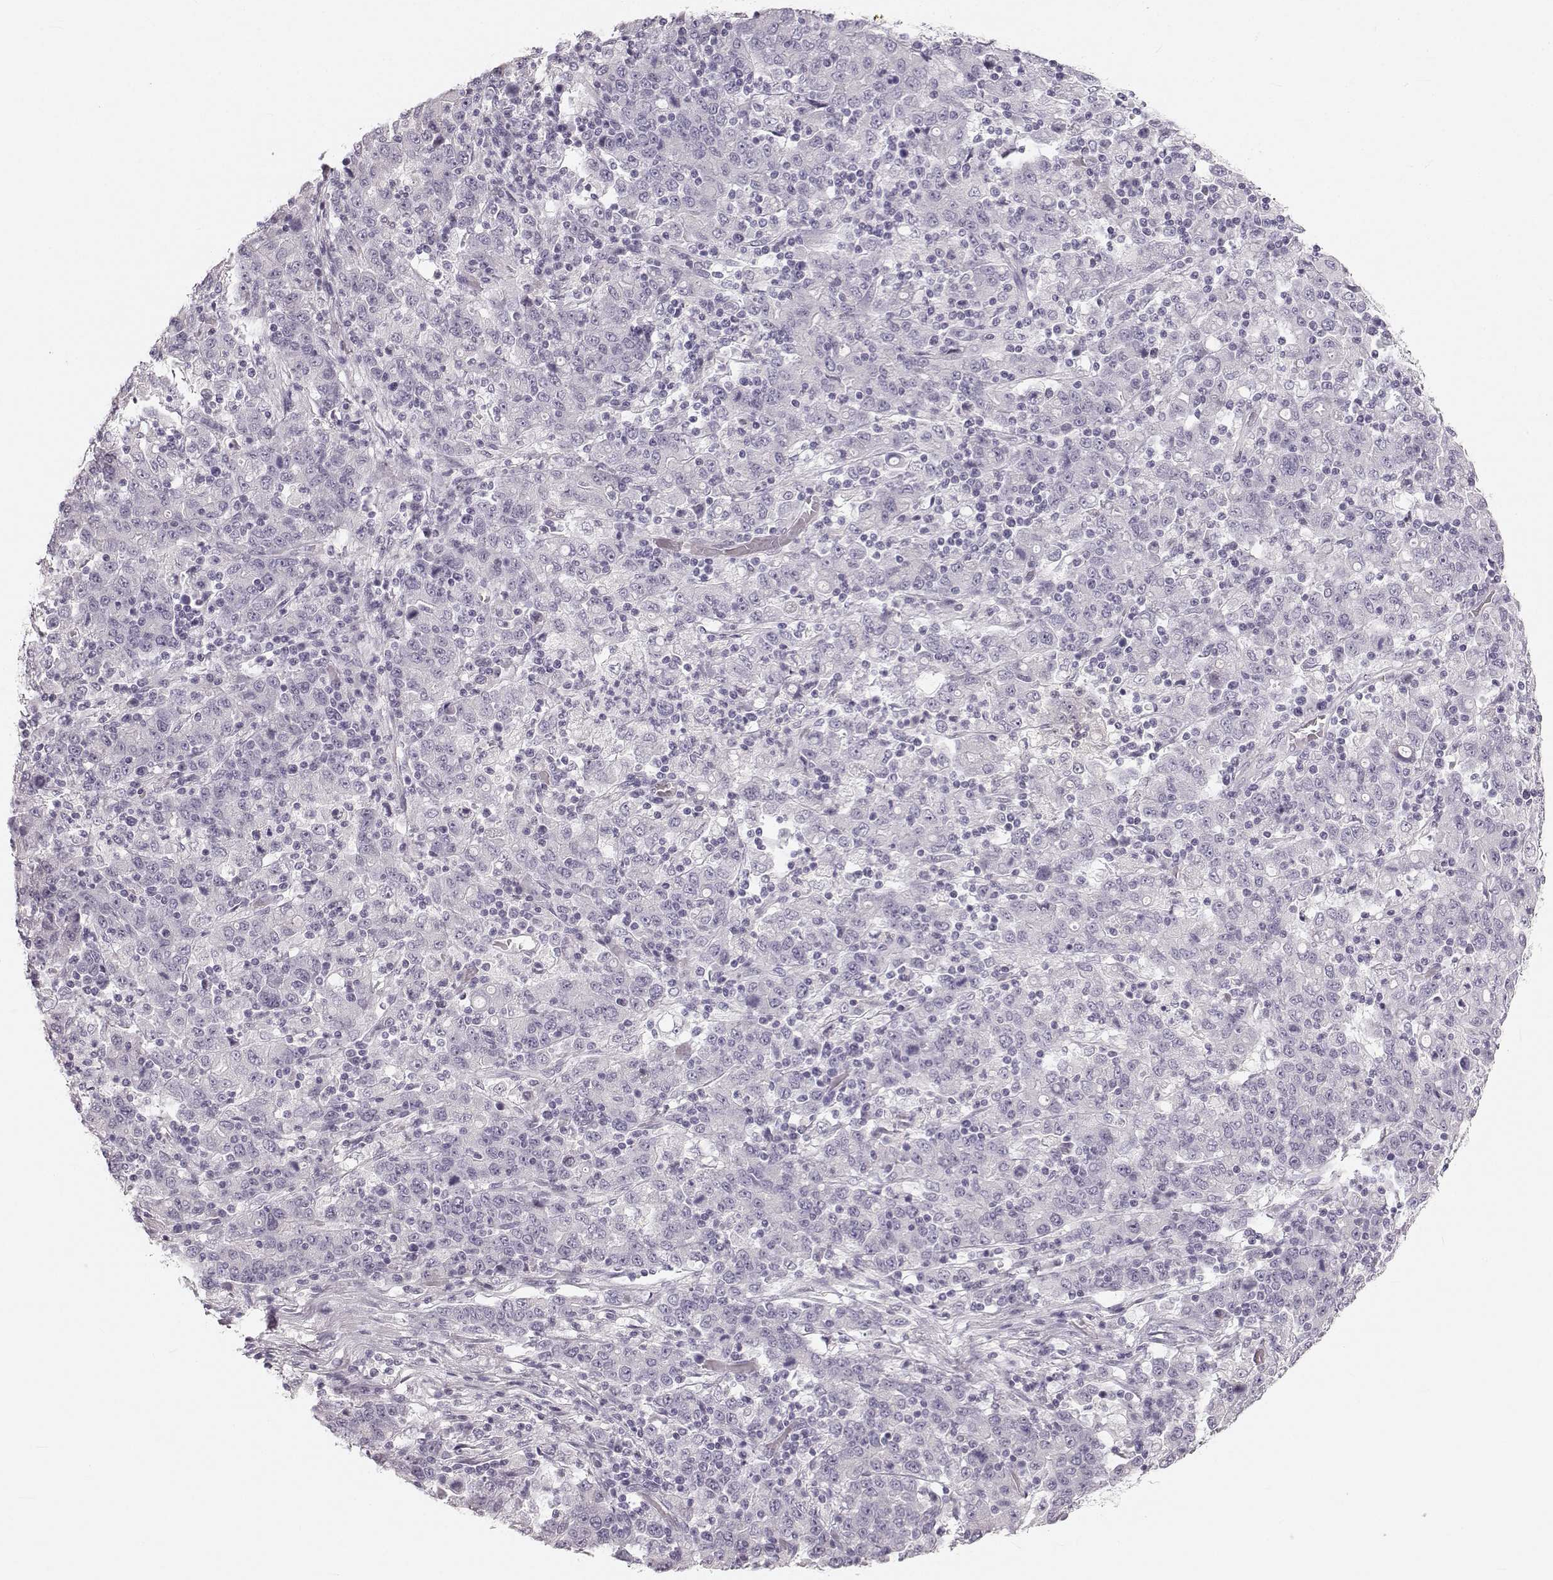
{"staining": {"intensity": "negative", "quantity": "none", "location": "none"}, "tissue": "stomach cancer", "cell_type": "Tumor cells", "image_type": "cancer", "snomed": [{"axis": "morphology", "description": "Adenocarcinoma, NOS"}, {"axis": "topography", "description": "Stomach, upper"}], "caption": "Immunohistochemical staining of human stomach cancer reveals no significant positivity in tumor cells.", "gene": "OIP5", "patient": {"sex": "male", "age": 69}}